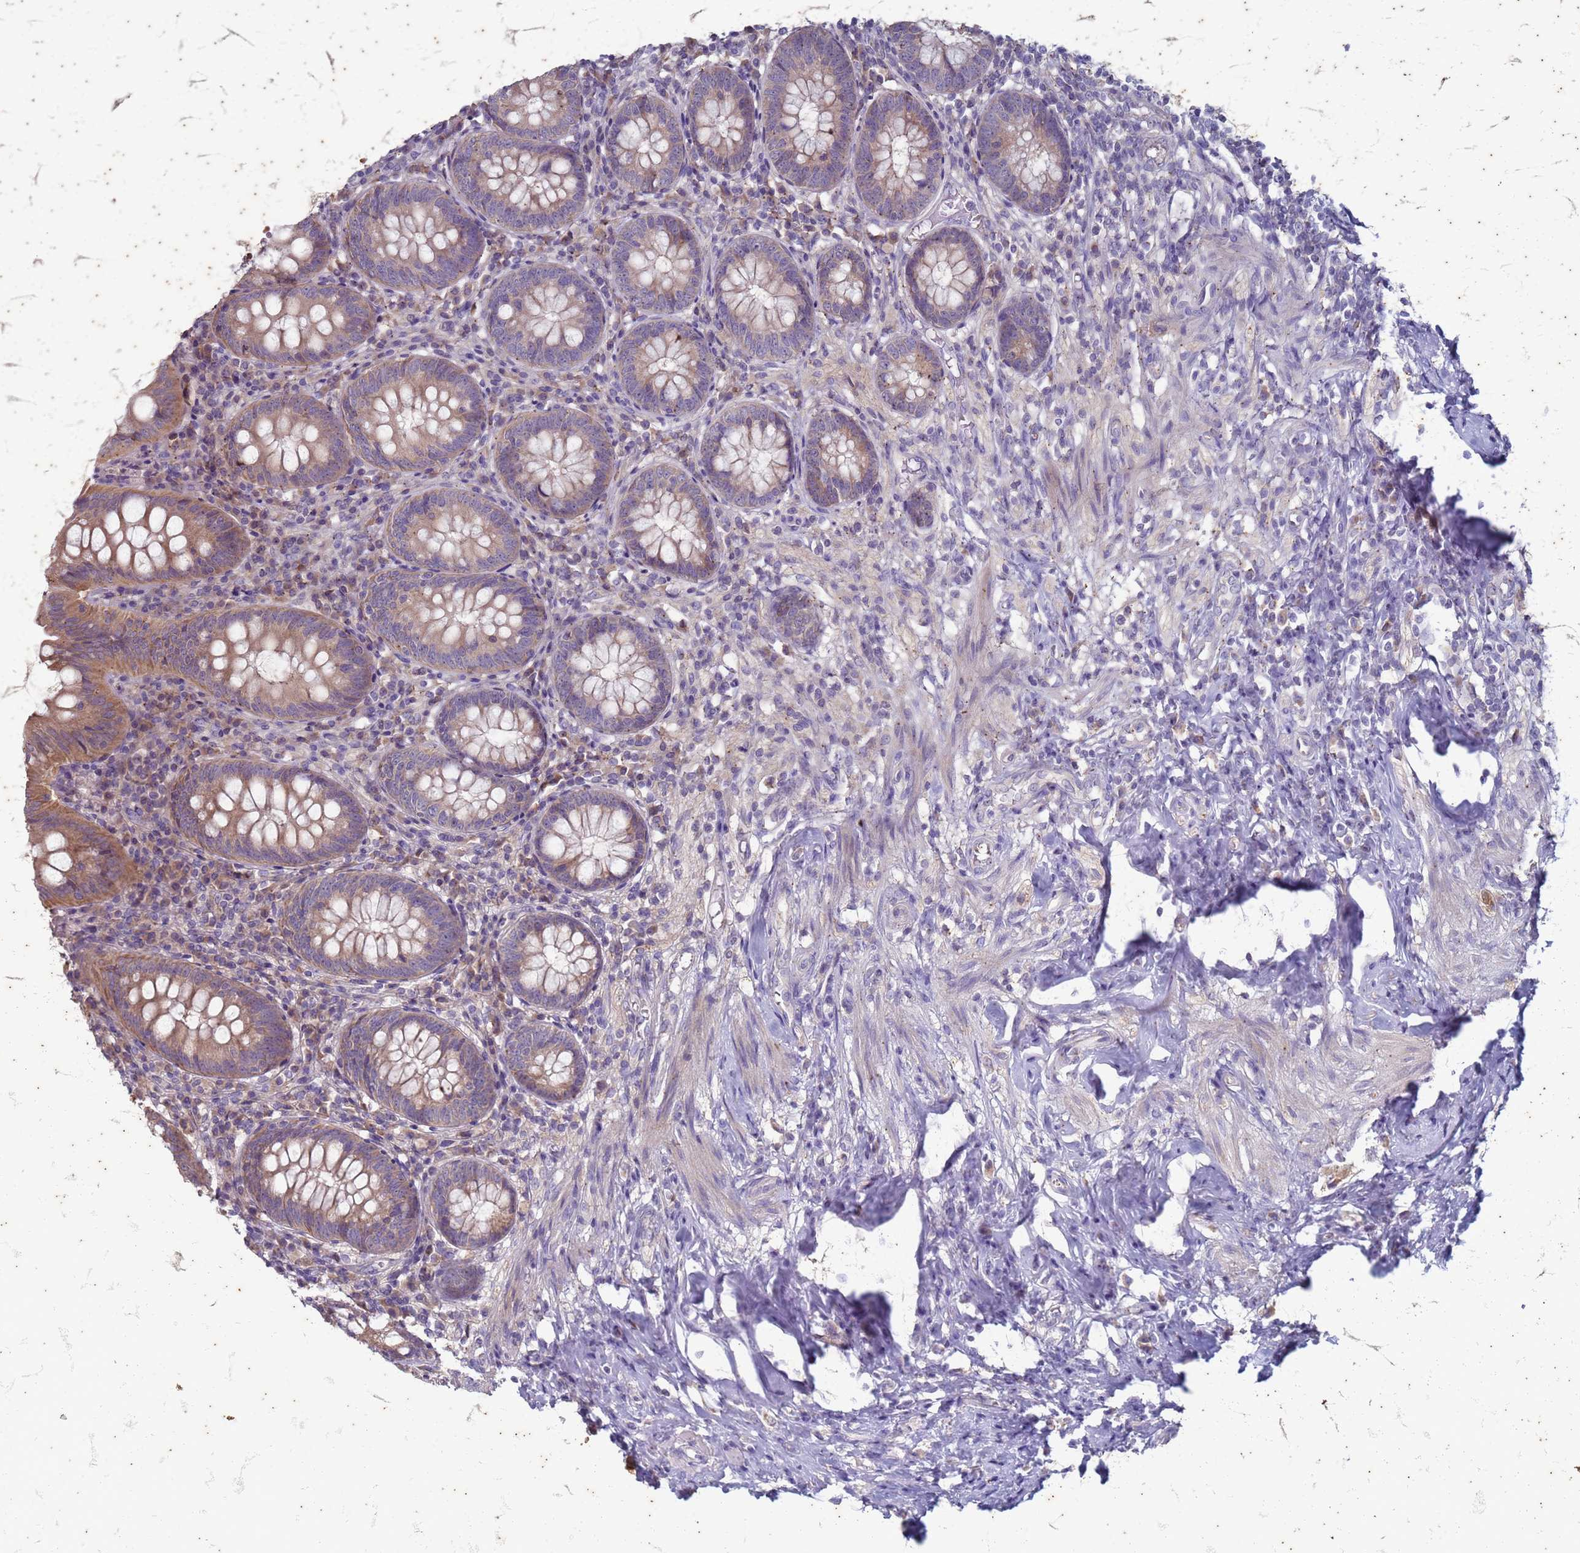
{"staining": {"intensity": "moderate", "quantity": "25%-75%", "location": "cytoplasmic/membranous"}, "tissue": "appendix", "cell_type": "Glandular cells", "image_type": "normal", "snomed": [{"axis": "morphology", "description": "Normal tissue, NOS"}, {"axis": "topography", "description": "Appendix"}], "caption": "Immunohistochemical staining of normal human appendix shows moderate cytoplasmic/membranous protein staining in approximately 25%-75% of glandular cells.", "gene": "SUCO", "patient": {"sex": "female", "age": 54}}